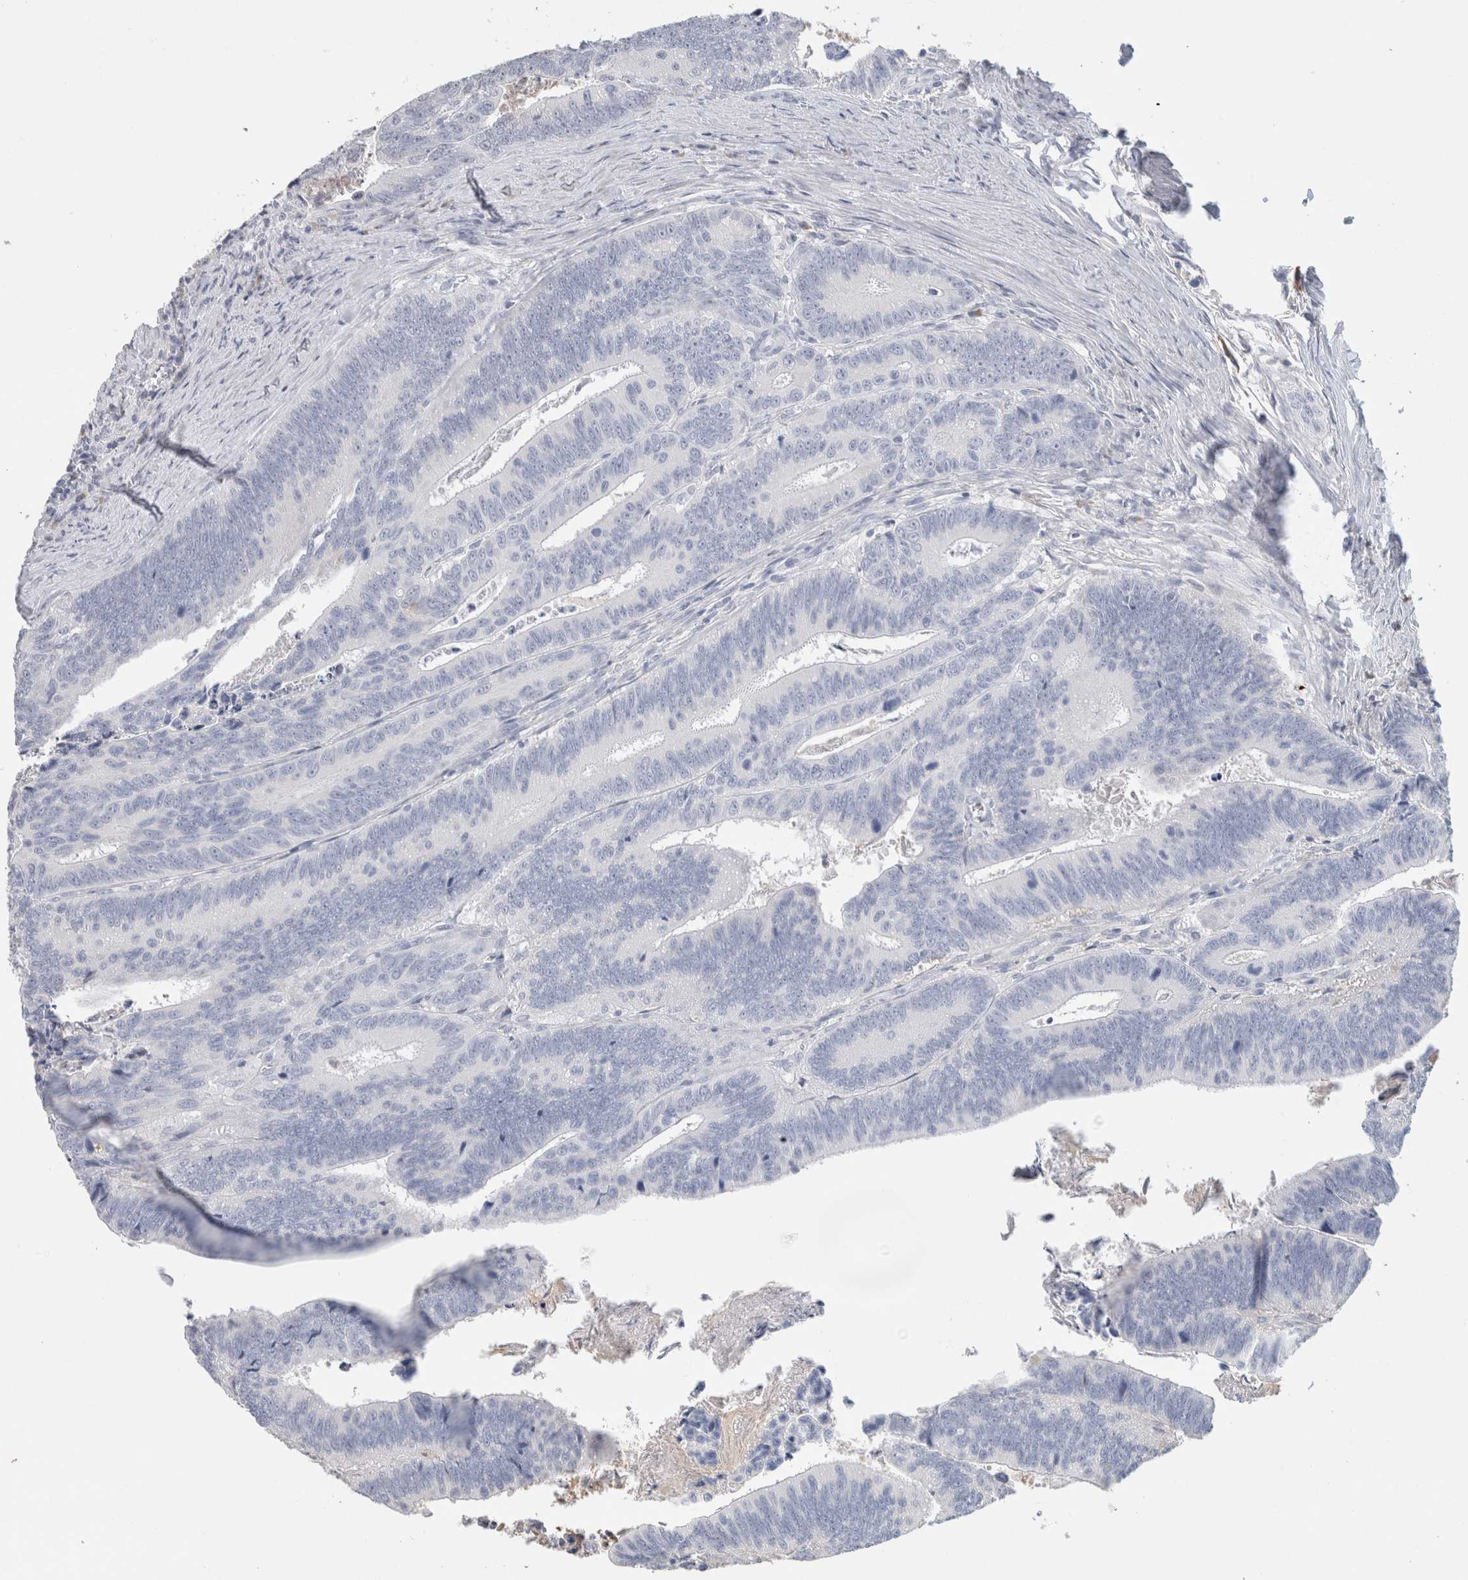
{"staining": {"intensity": "negative", "quantity": "none", "location": "none"}, "tissue": "colorectal cancer", "cell_type": "Tumor cells", "image_type": "cancer", "snomed": [{"axis": "morphology", "description": "Inflammation, NOS"}, {"axis": "morphology", "description": "Adenocarcinoma, NOS"}, {"axis": "topography", "description": "Colon"}], "caption": "A histopathology image of colorectal cancer stained for a protein demonstrates no brown staining in tumor cells.", "gene": "SCGB1A1", "patient": {"sex": "male", "age": 72}}